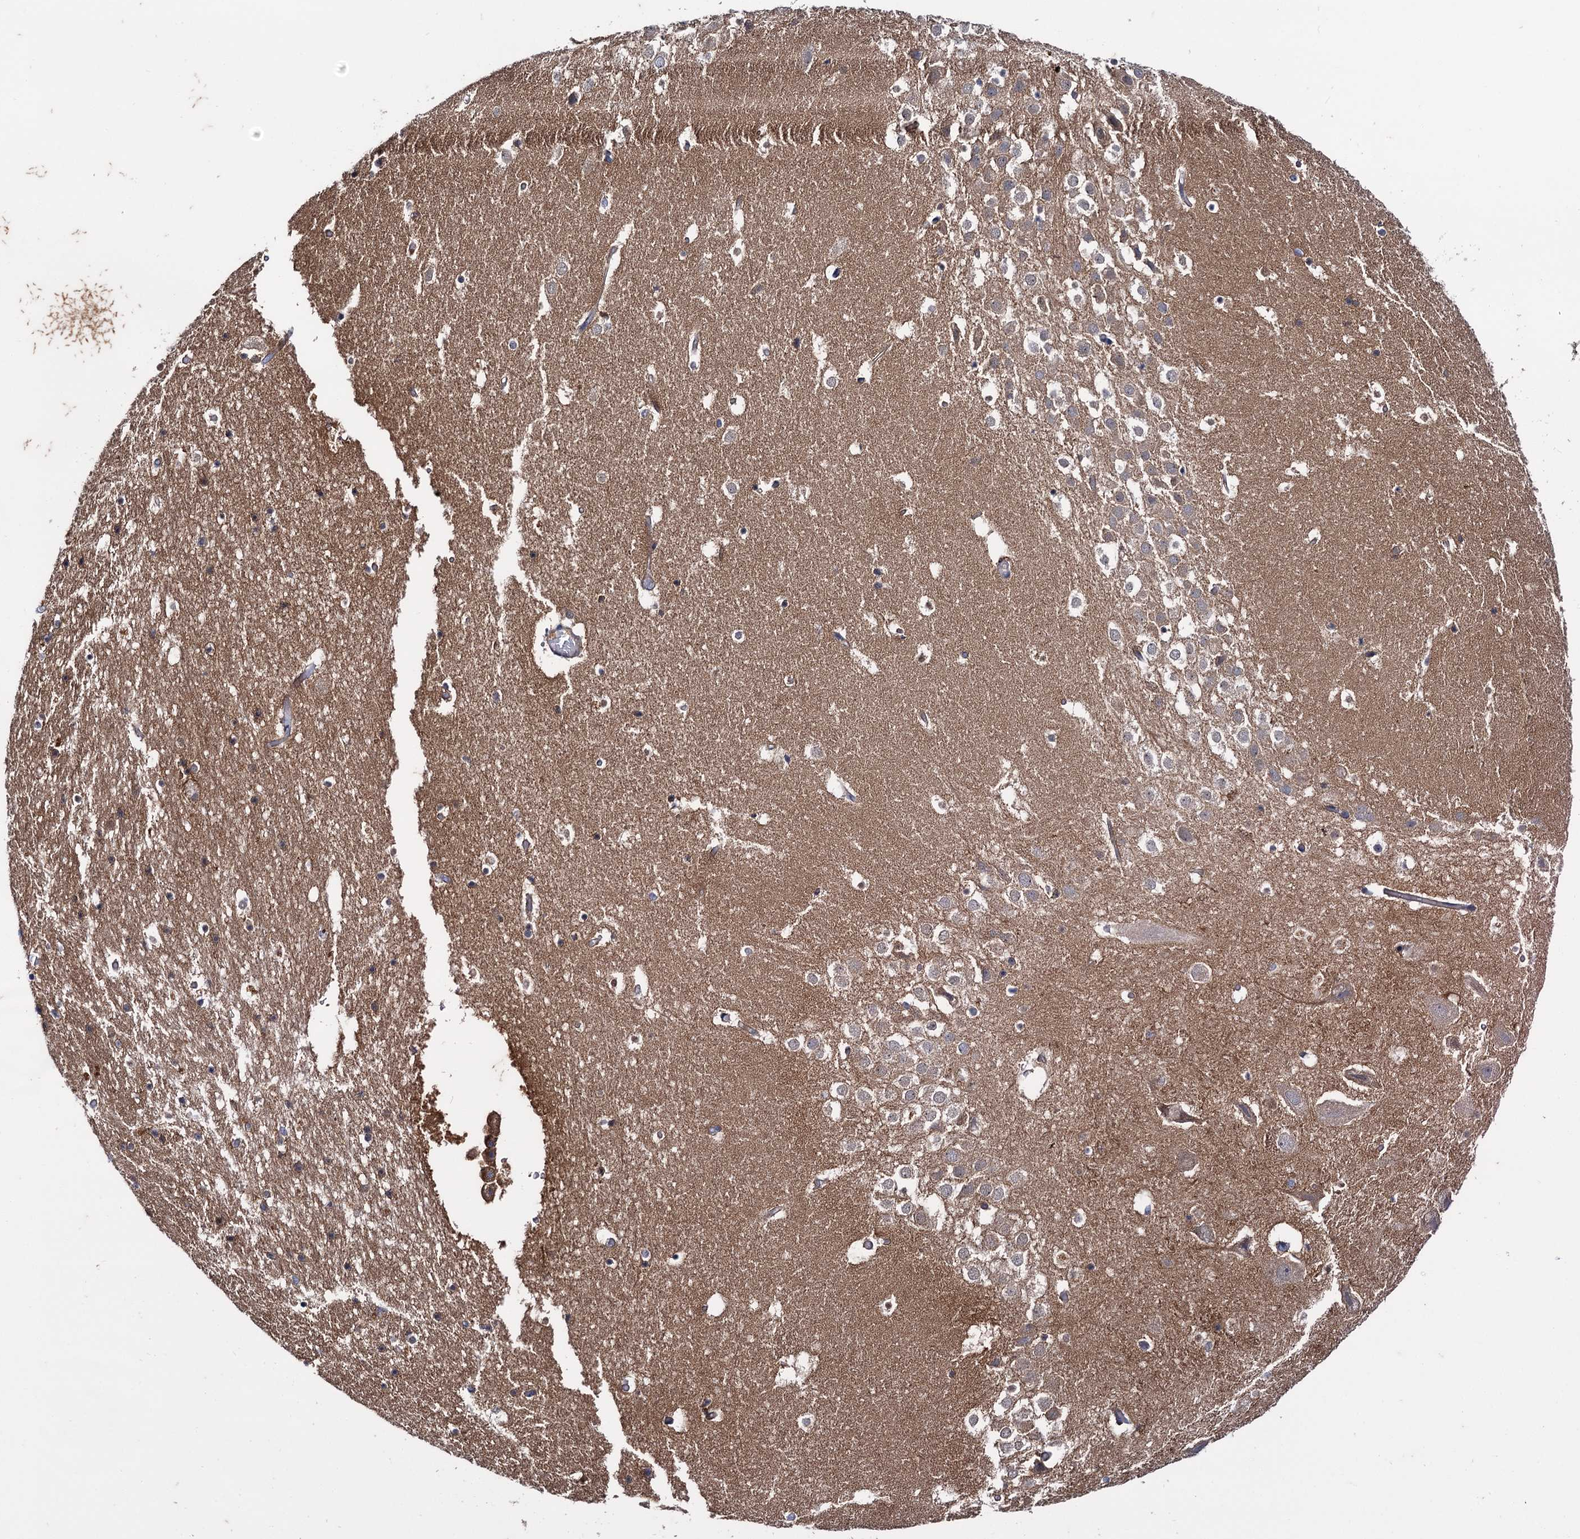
{"staining": {"intensity": "moderate", "quantity": "<25%", "location": "cytoplasmic/membranous"}, "tissue": "hippocampus", "cell_type": "Glial cells", "image_type": "normal", "snomed": [{"axis": "morphology", "description": "Normal tissue, NOS"}, {"axis": "topography", "description": "Hippocampus"}], "caption": "Protein staining of normal hippocampus shows moderate cytoplasmic/membranous positivity in approximately <25% of glial cells.", "gene": "MID1IP1", "patient": {"sex": "female", "age": 52}}